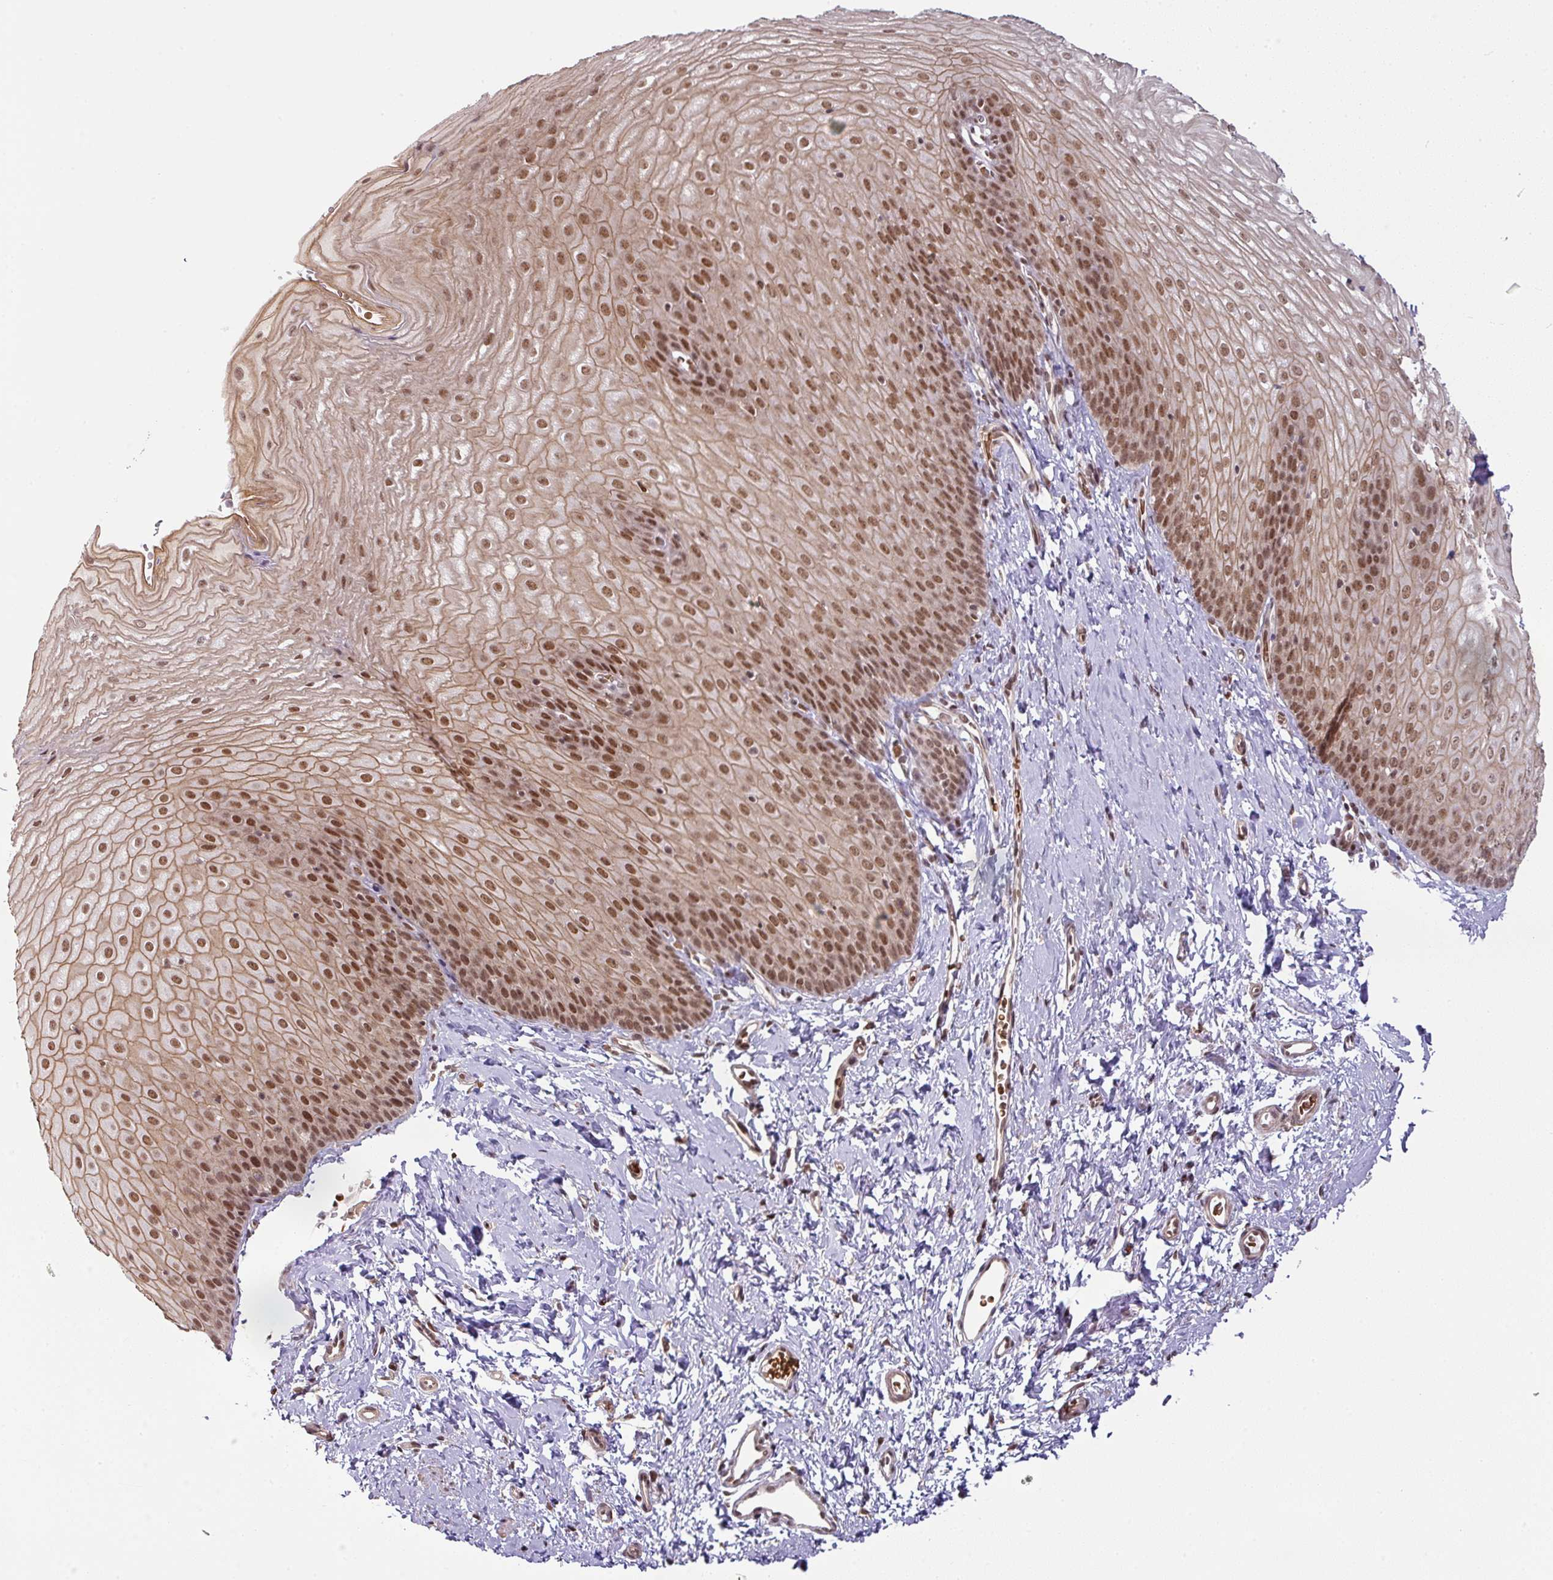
{"staining": {"intensity": "strong", "quantity": ">75%", "location": "cytoplasmic/membranous,nuclear"}, "tissue": "esophagus", "cell_type": "Squamous epithelial cells", "image_type": "normal", "snomed": [{"axis": "morphology", "description": "Normal tissue, NOS"}, {"axis": "topography", "description": "Esophagus"}], "caption": "Brown immunohistochemical staining in unremarkable human esophagus exhibits strong cytoplasmic/membranous,nuclear staining in approximately >75% of squamous epithelial cells.", "gene": "NCOA5", "patient": {"sex": "male", "age": 70}}